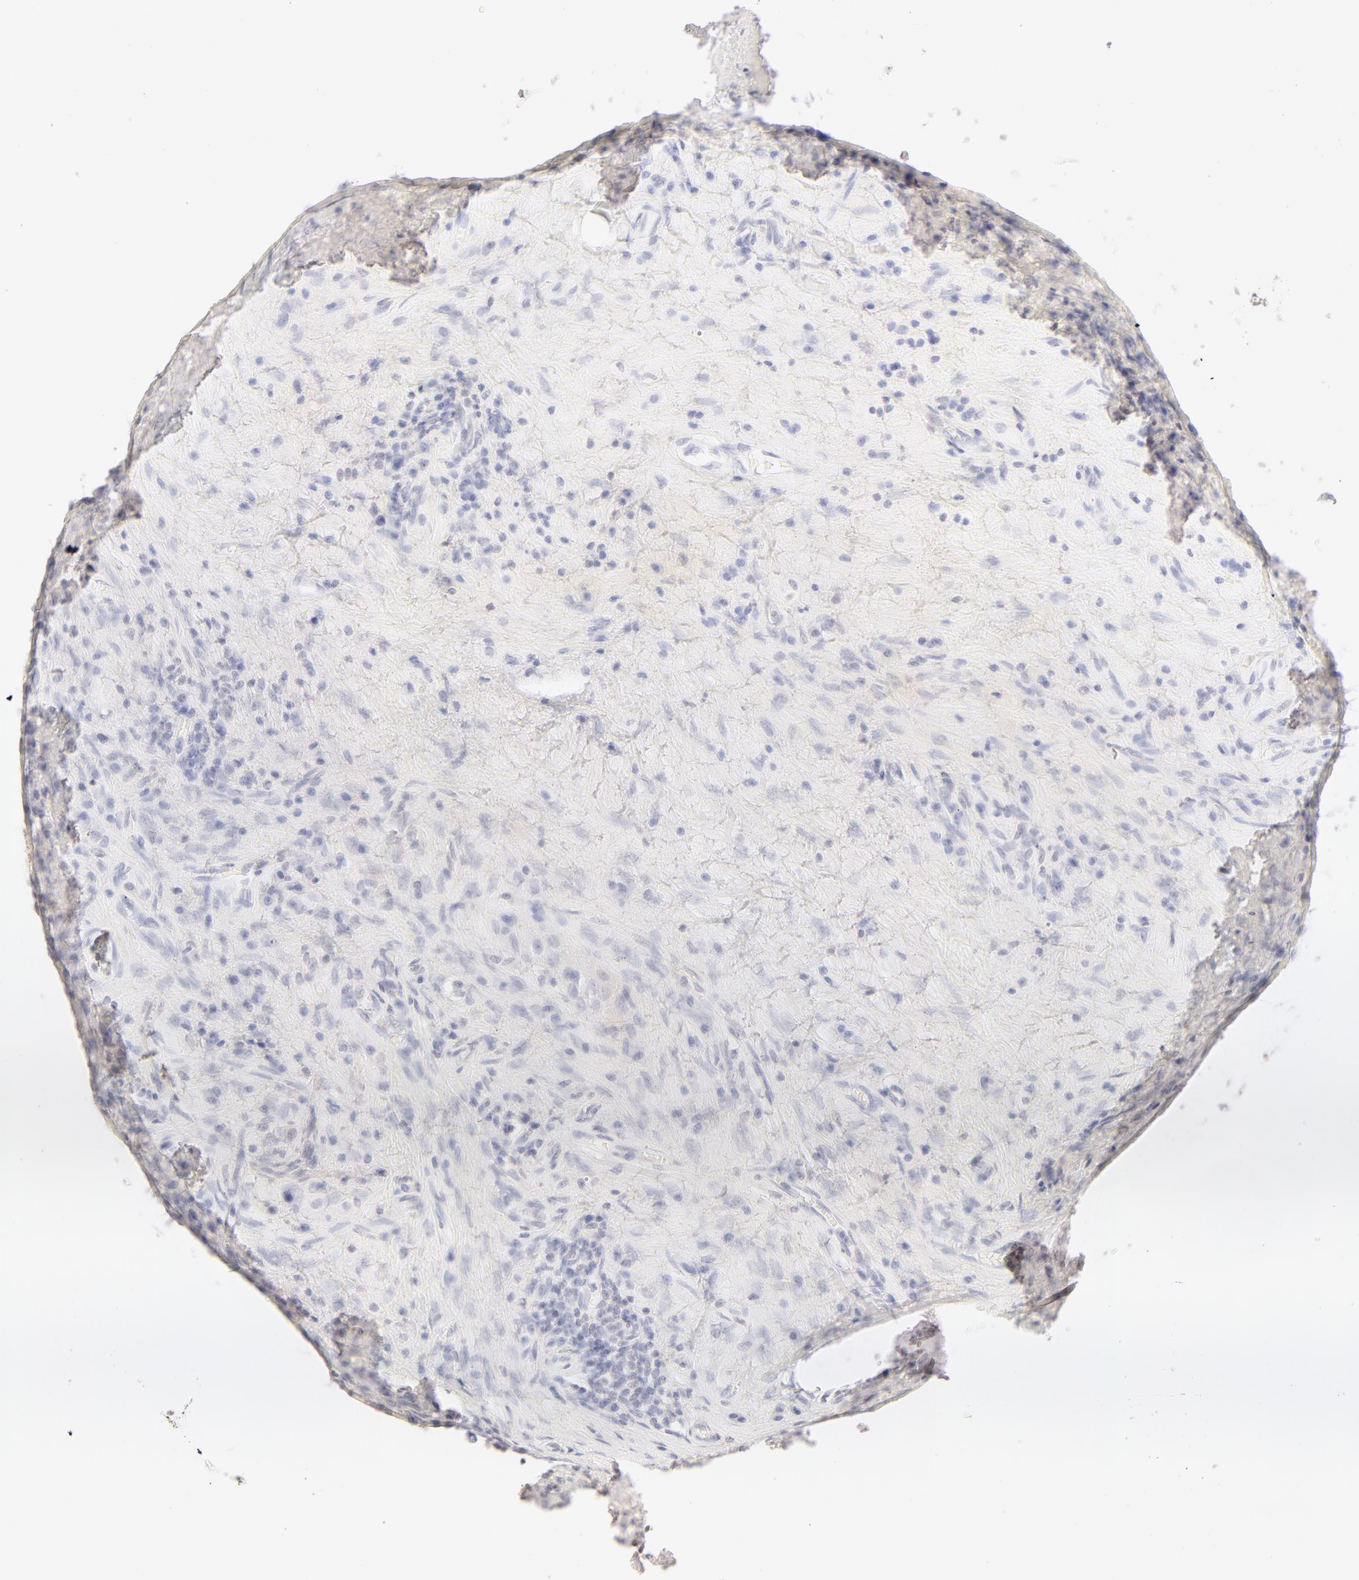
{"staining": {"intensity": "negative", "quantity": "none", "location": "none"}, "tissue": "testis cancer", "cell_type": "Tumor cells", "image_type": "cancer", "snomed": [{"axis": "morphology", "description": "Seminoma, NOS"}, {"axis": "topography", "description": "Testis"}], "caption": "Immunohistochemistry of human testis seminoma exhibits no positivity in tumor cells.", "gene": "LGALS7B", "patient": {"sex": "male", "age": 34}}